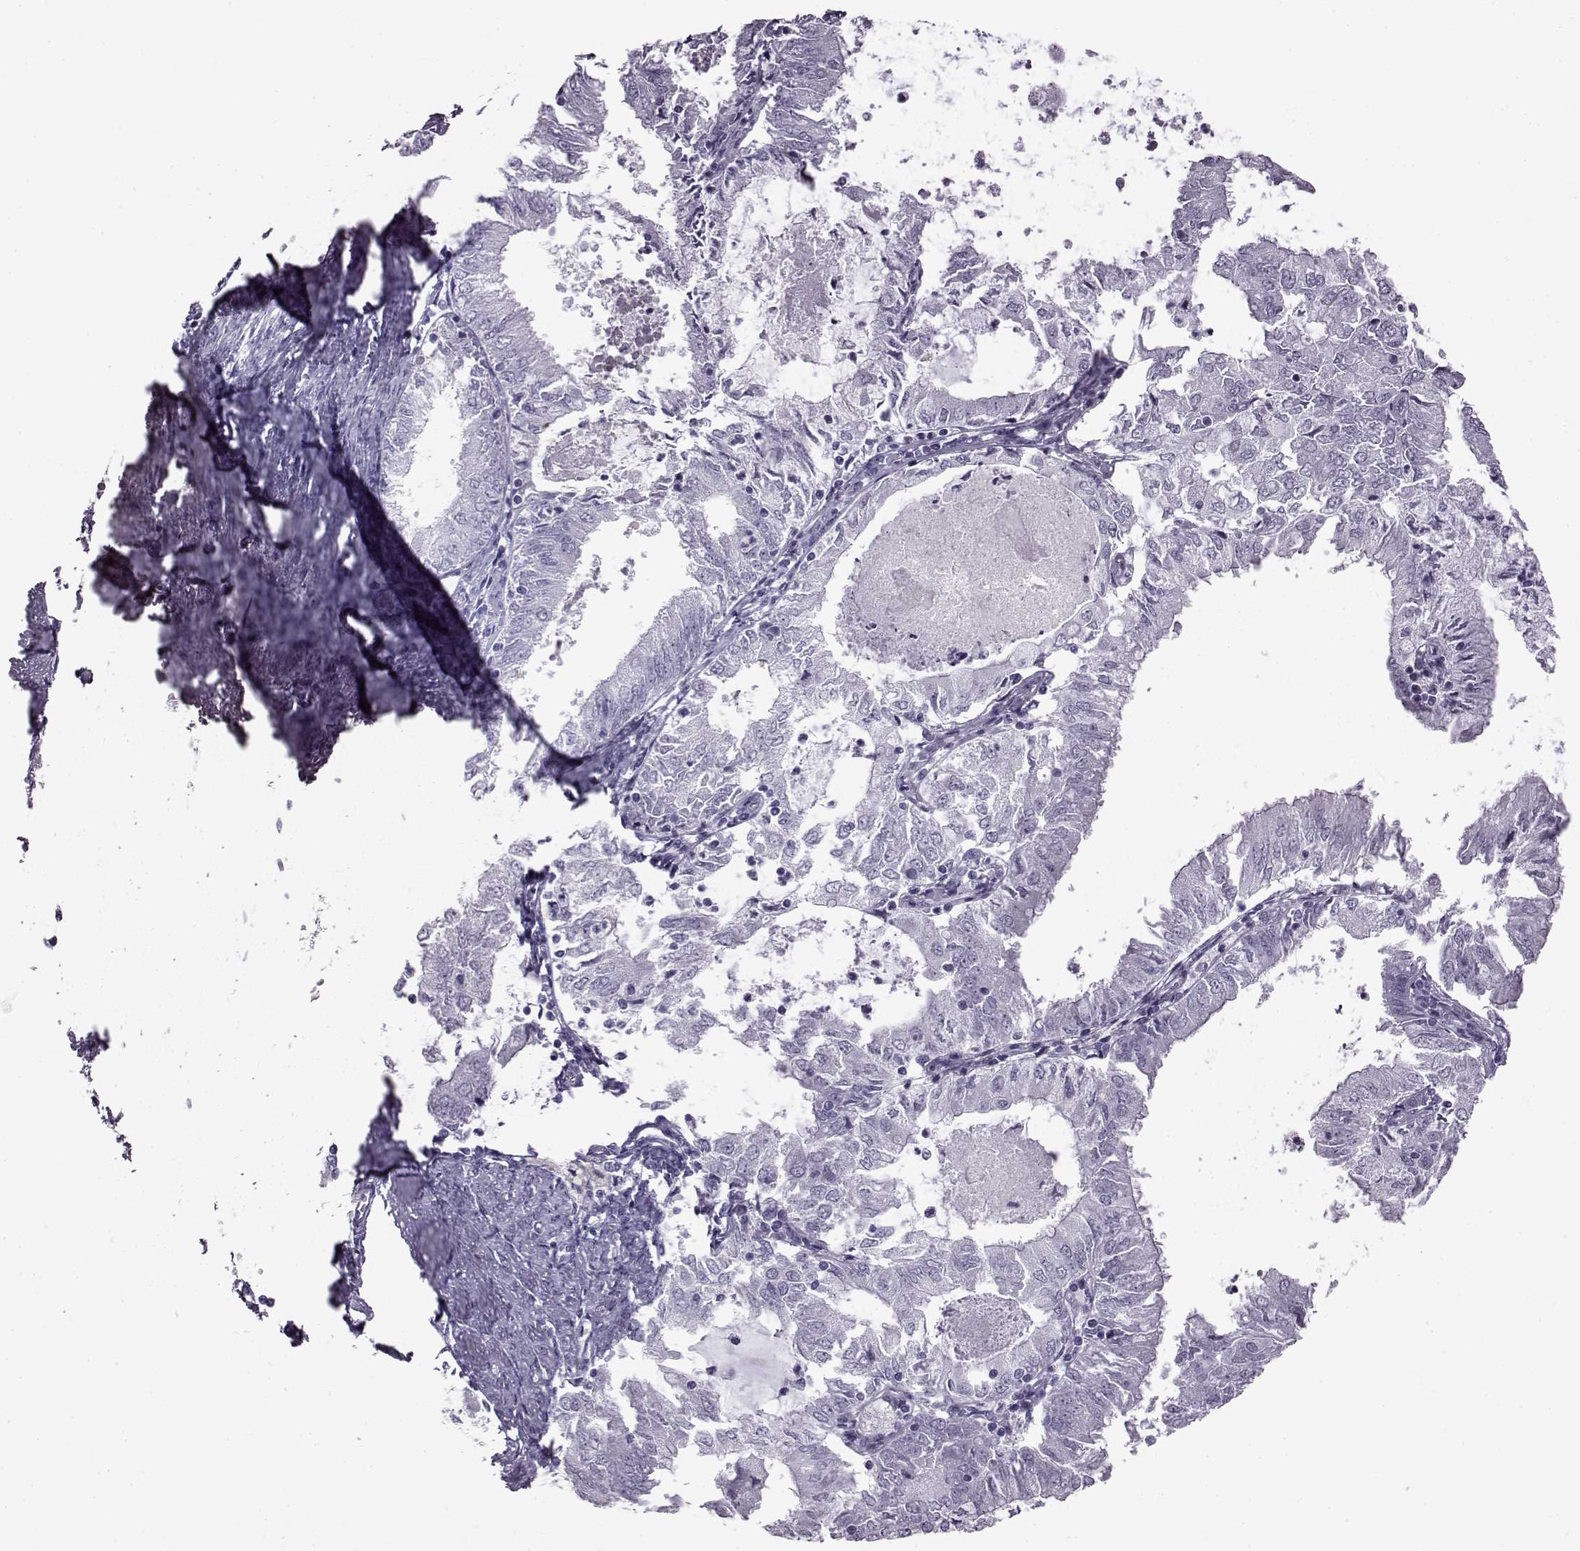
{"staining": {"intensity": "negative", "quantity": "none", "location": "none"}, "tissue": "endometrial cancer", "cell_type": "Tumor cells", "image_type": "cancer", "snomed": [{"axis": "morphology", "description": "Adenocarcinoma, NOS"}, {"axis": "topography", "description": "Endometrium"}], "caption": "Immunohistochemistry photomicrograph of human endometrial cancer stained for a protein (brown), which displays no expression in tumor cells.", "gene": "SLC28A2", "patient": {"sex": "female", "age": 57}}